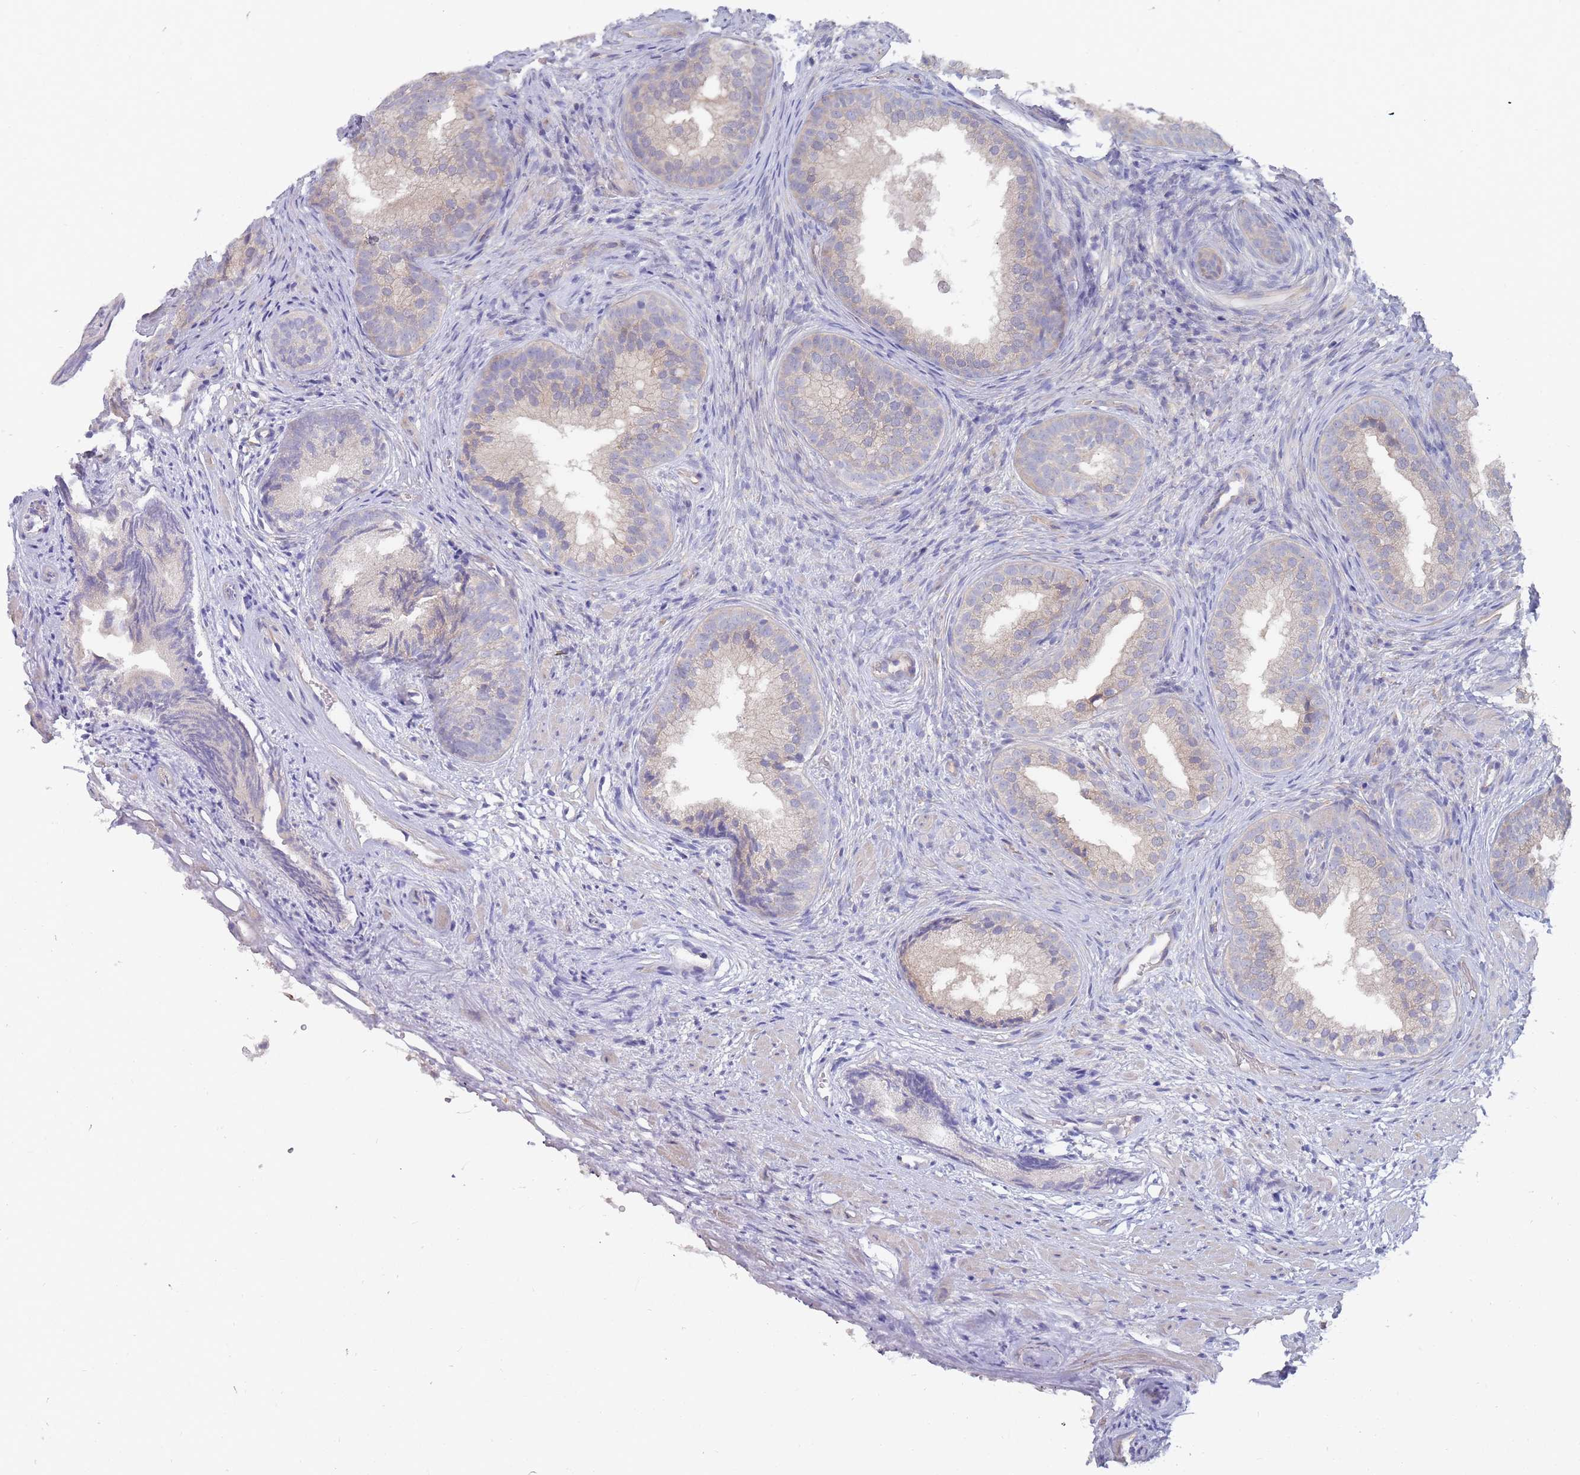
{"staining": {"intensity": "weak", "quantity": "25%-75%", "location": "cytoplasmic/membranous"}, "tissue": "prostate", "cell_type": "Glandular cells", "image_type": "normal", "snomed": [{"axis": "morphology", "description": "Normal tissue, NOS"}, {"axis": "topography", "description": "Prostate"}], "caption": "A high-resolution histopathology image shows immunohistochemistry (IHC) staining of unremarkable prostate, which reveals weak cytoplasmic/membranous staining in approximately 25%-75% of glandular cells.", "gene": "NUB1", "patient": {"sex": "male", "age": 76}}